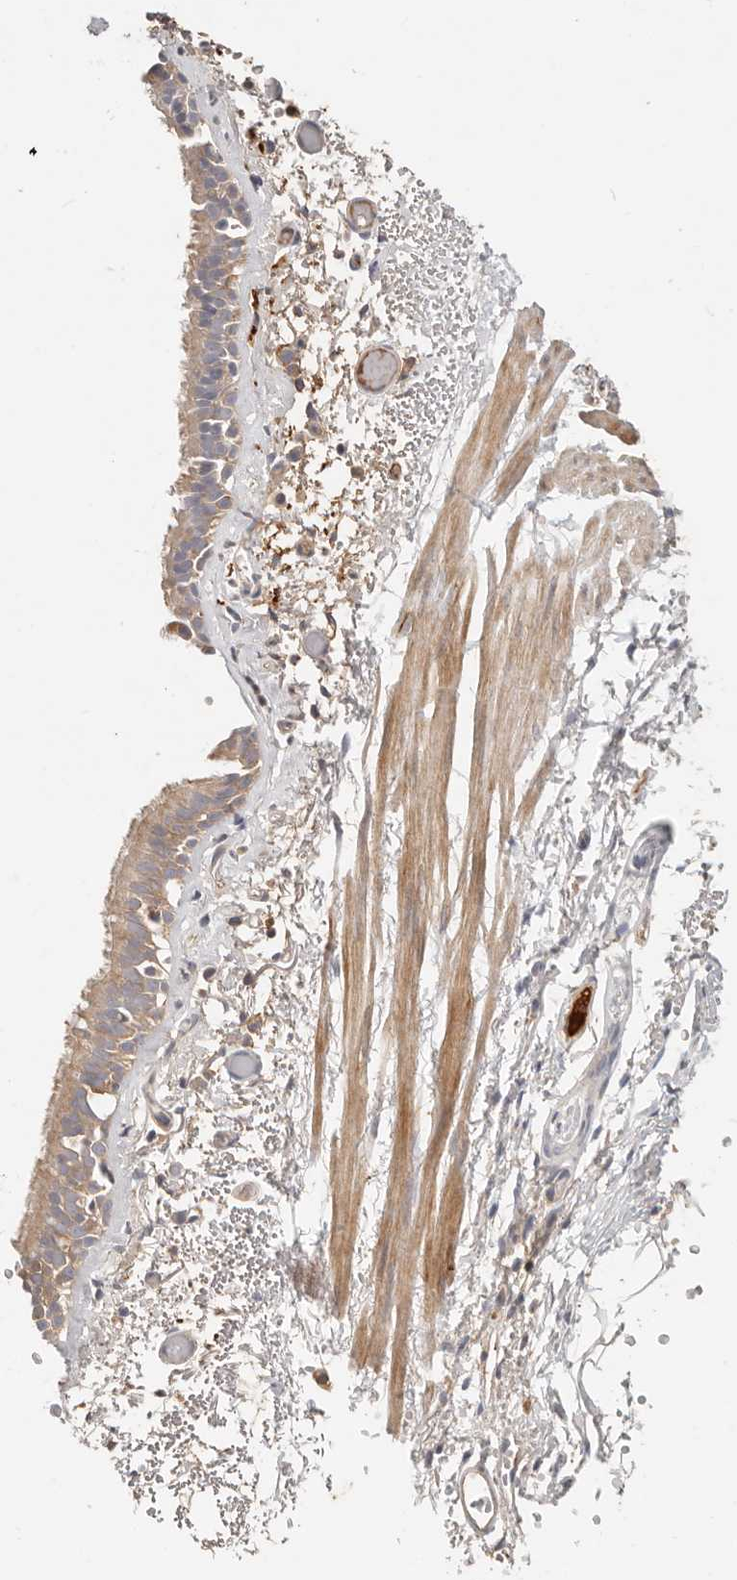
{"staining": {"intensity": "moderate", "quantity": ">75%", "location": "cytoplasmic/membranous"}, "tissue": "bronchus", "cell_type": "Respiratory epithelial cells", "image_type": "normal", "snomed": [{"axis": "morphology", "description": "Normal tissue, NOS"}, {"axis": "topography", "description": "Bronchus"}, {"axis": "topography", "description": "Lung"}], "caption": "Respiratory epithelial cells demonstrate medium levels of moderate cytoplasmic/membranous expression in approximately >75% of cells in benign human bronchus. (IHC, brightfield microscopy, high magnification).", "gene": "MTFR2", "patient": {"sex": "male", "age": 56}}